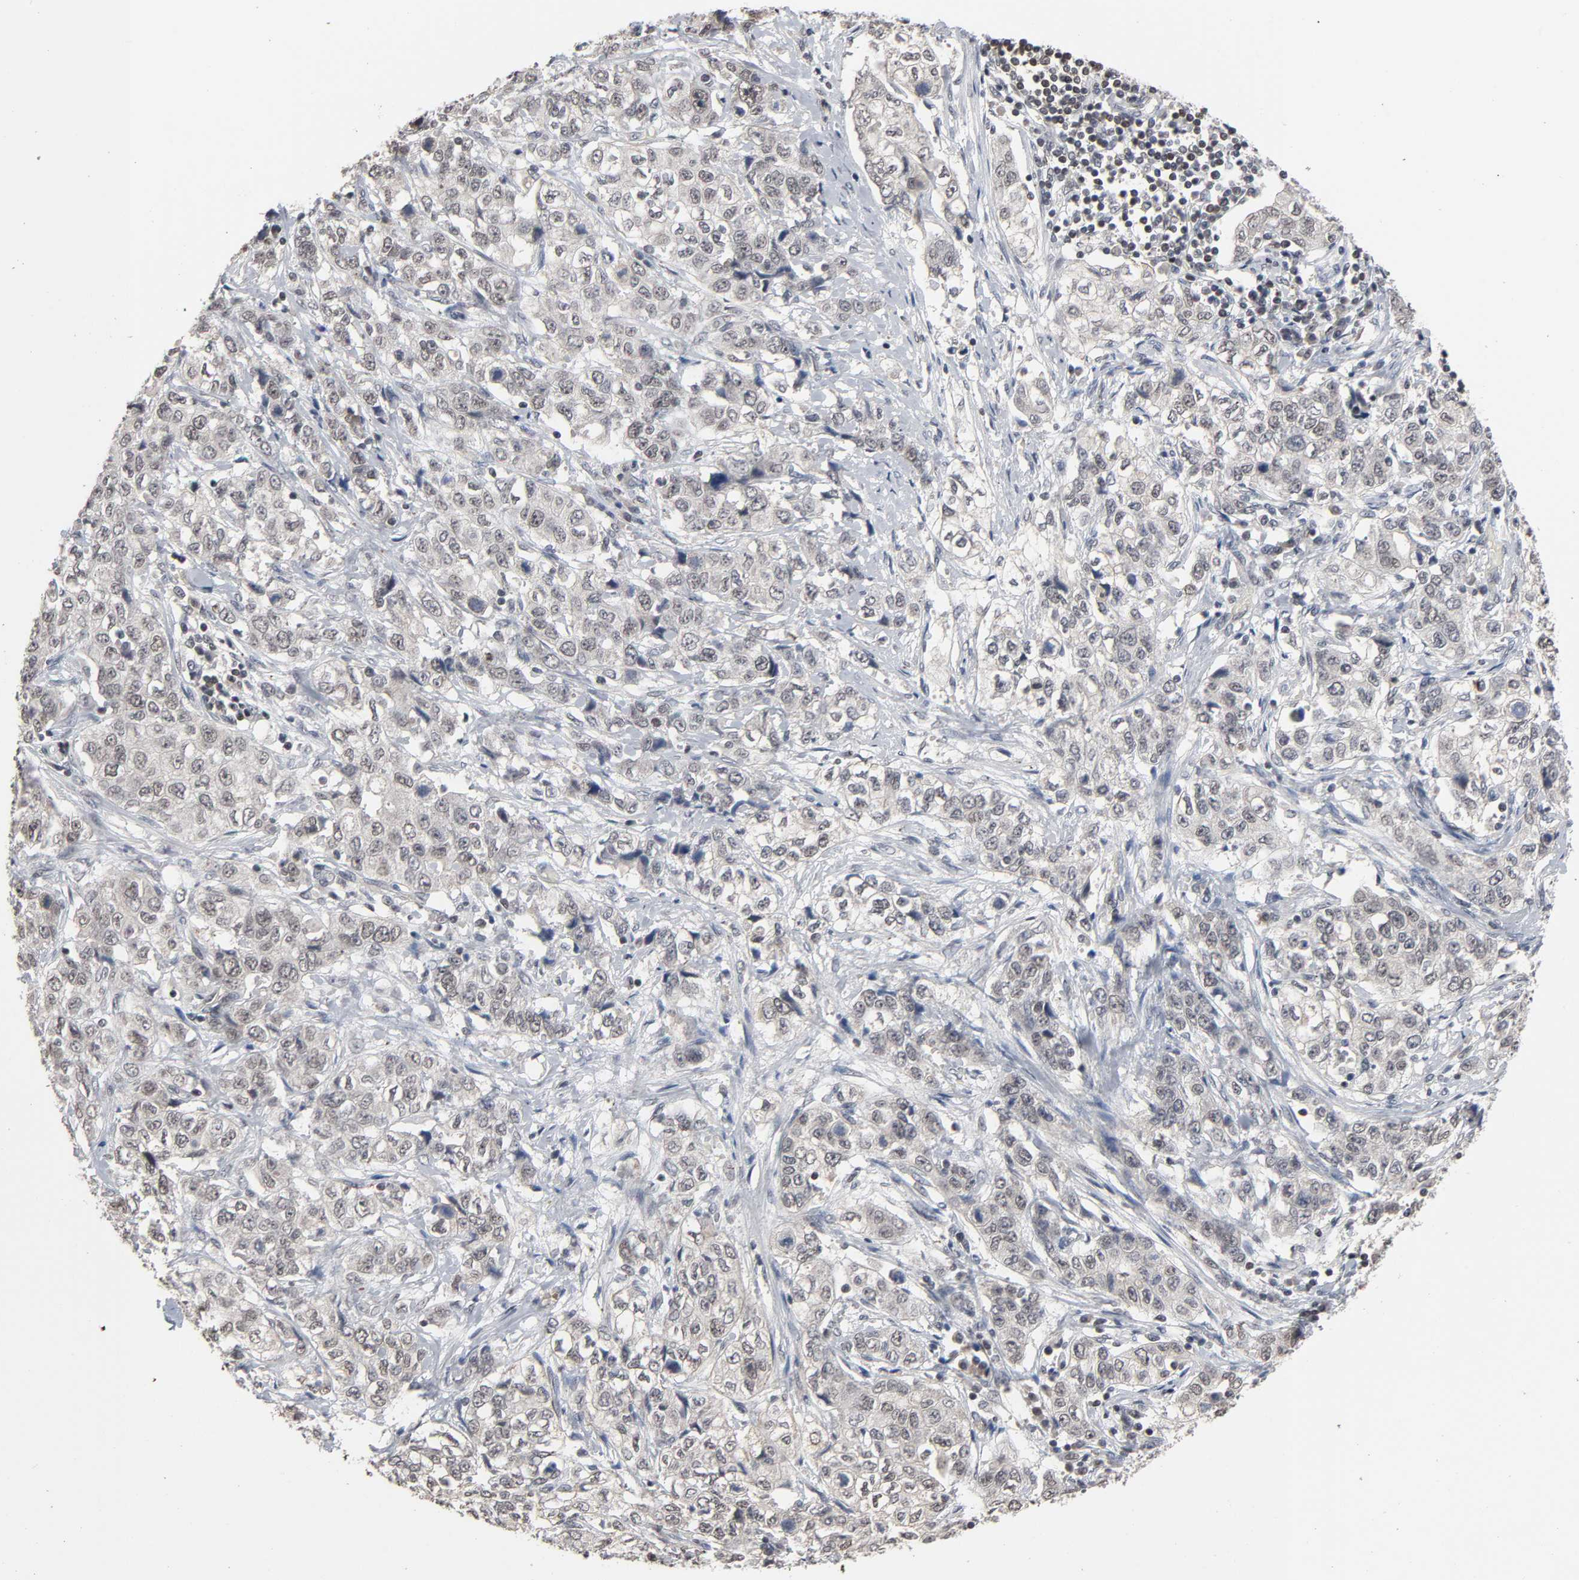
{"staining": {"intensity": "weak", "quantity": "25%-75%", "location": "cytoplasmic/membranous"}, "tissue": "stomach cancer", "cell_type": "Tumor cells", "image_type": "cancer", "snomed": [{"axis": "morphology", "description": "Adenocarcinoma, NOS"}, {"axis": "topography", "description": "Stomach"}], "caption": "Immunohistochemistry histopathology image of human stomach cancer stained for a protein (brown), which reveals low levels of weak cytoplasmic/membranous staining in approximately 25%-75% of tumor cells.", "gene": "ZNF419", "patient": {"sex": "male", "age": 48}}